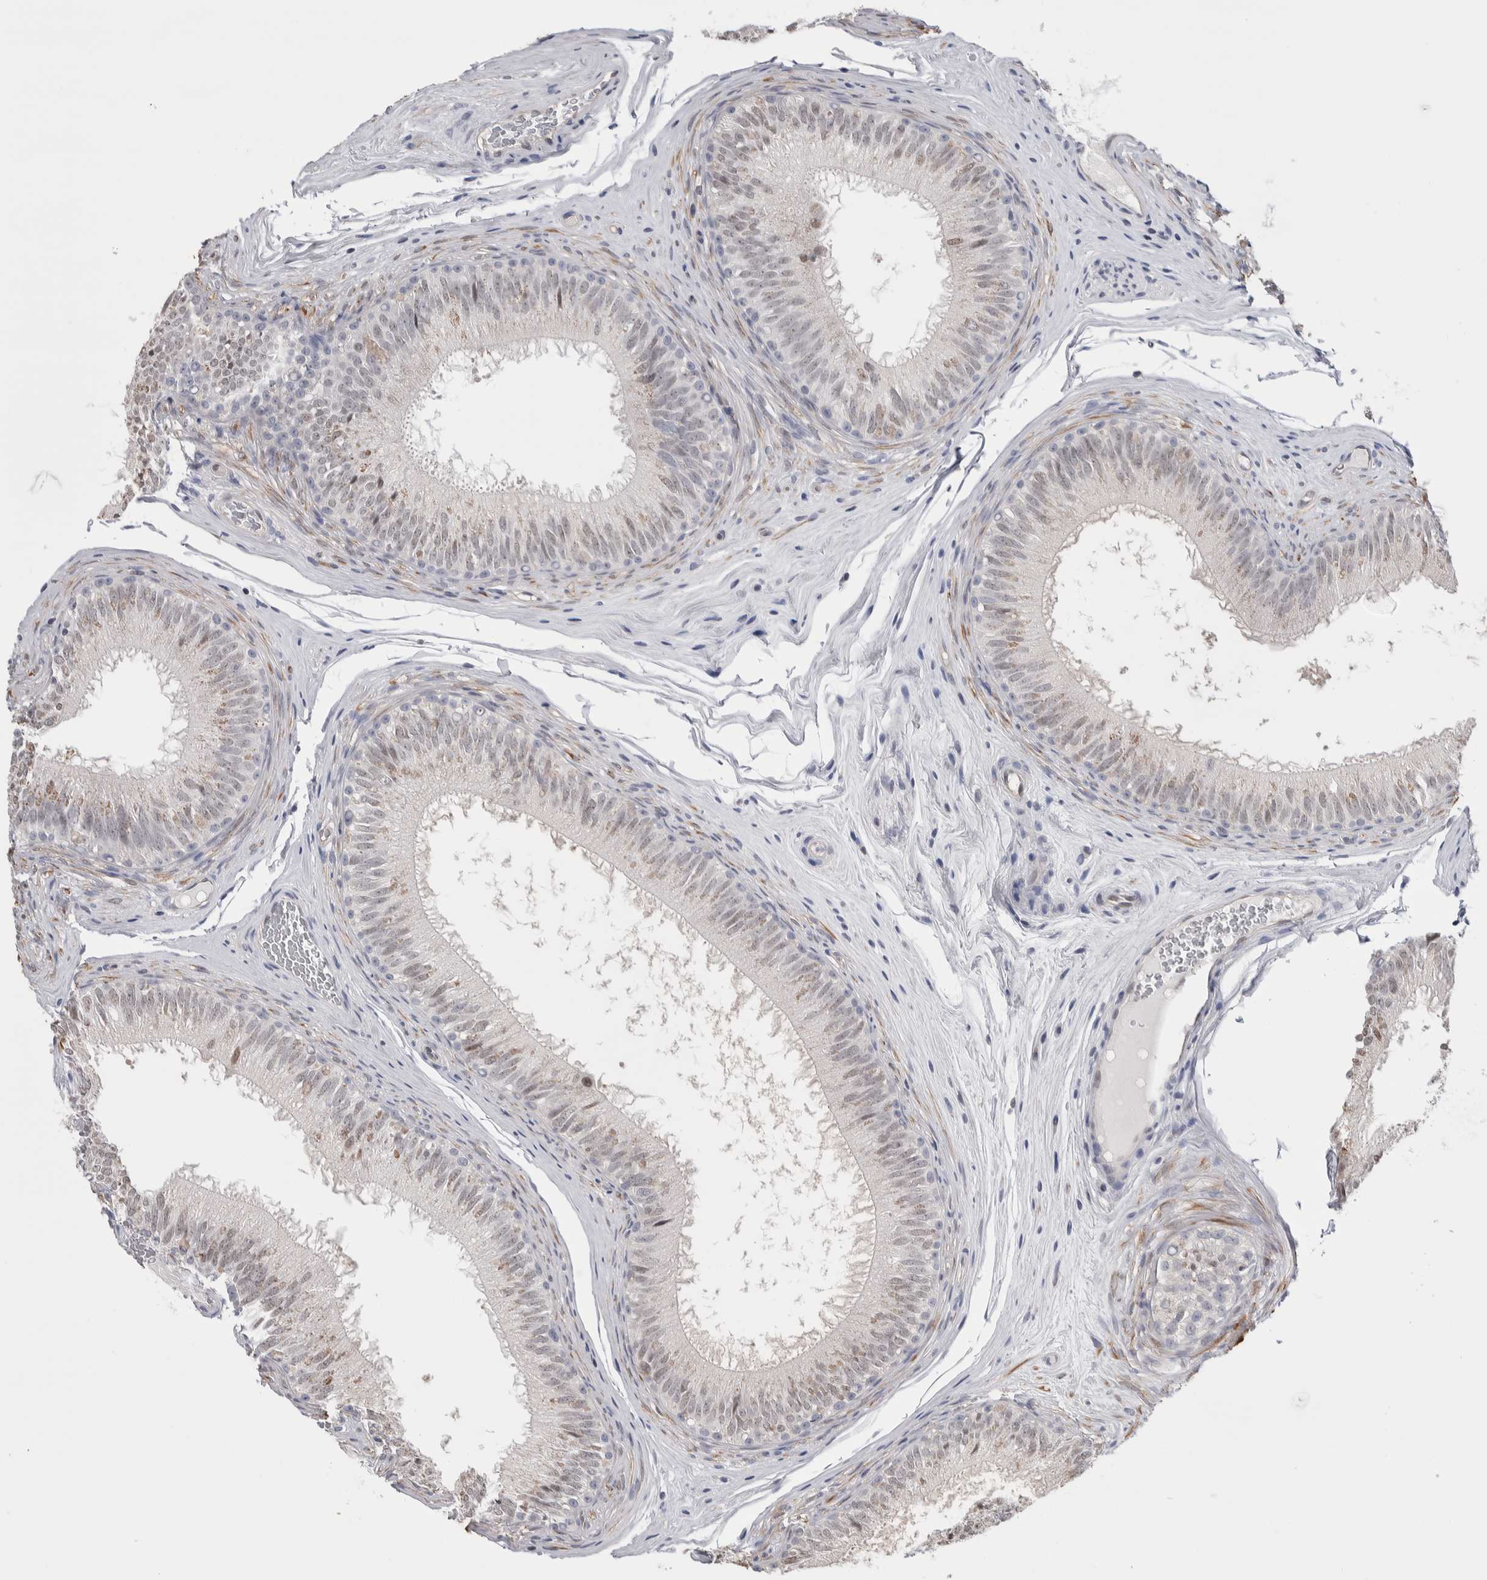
{"staining": {"intensity": "weak", "quantity": "<25%", "location": "nuclear"}, "tissue": "epididymis", "cell_type": "Glandular cells", "image_type": "normal", "snomed": [{"axis": "morphology", "description": "Normal tissue, NOS"}, {"axis": "topography", "description": "Epididymis"}], "caption": "This is a micrograph of IHC staining of unremarkable epididymis, which shows no expression in glandular cells.", "gene": "ZBTB49", "patient": {"sex": "male", "age": 32}}